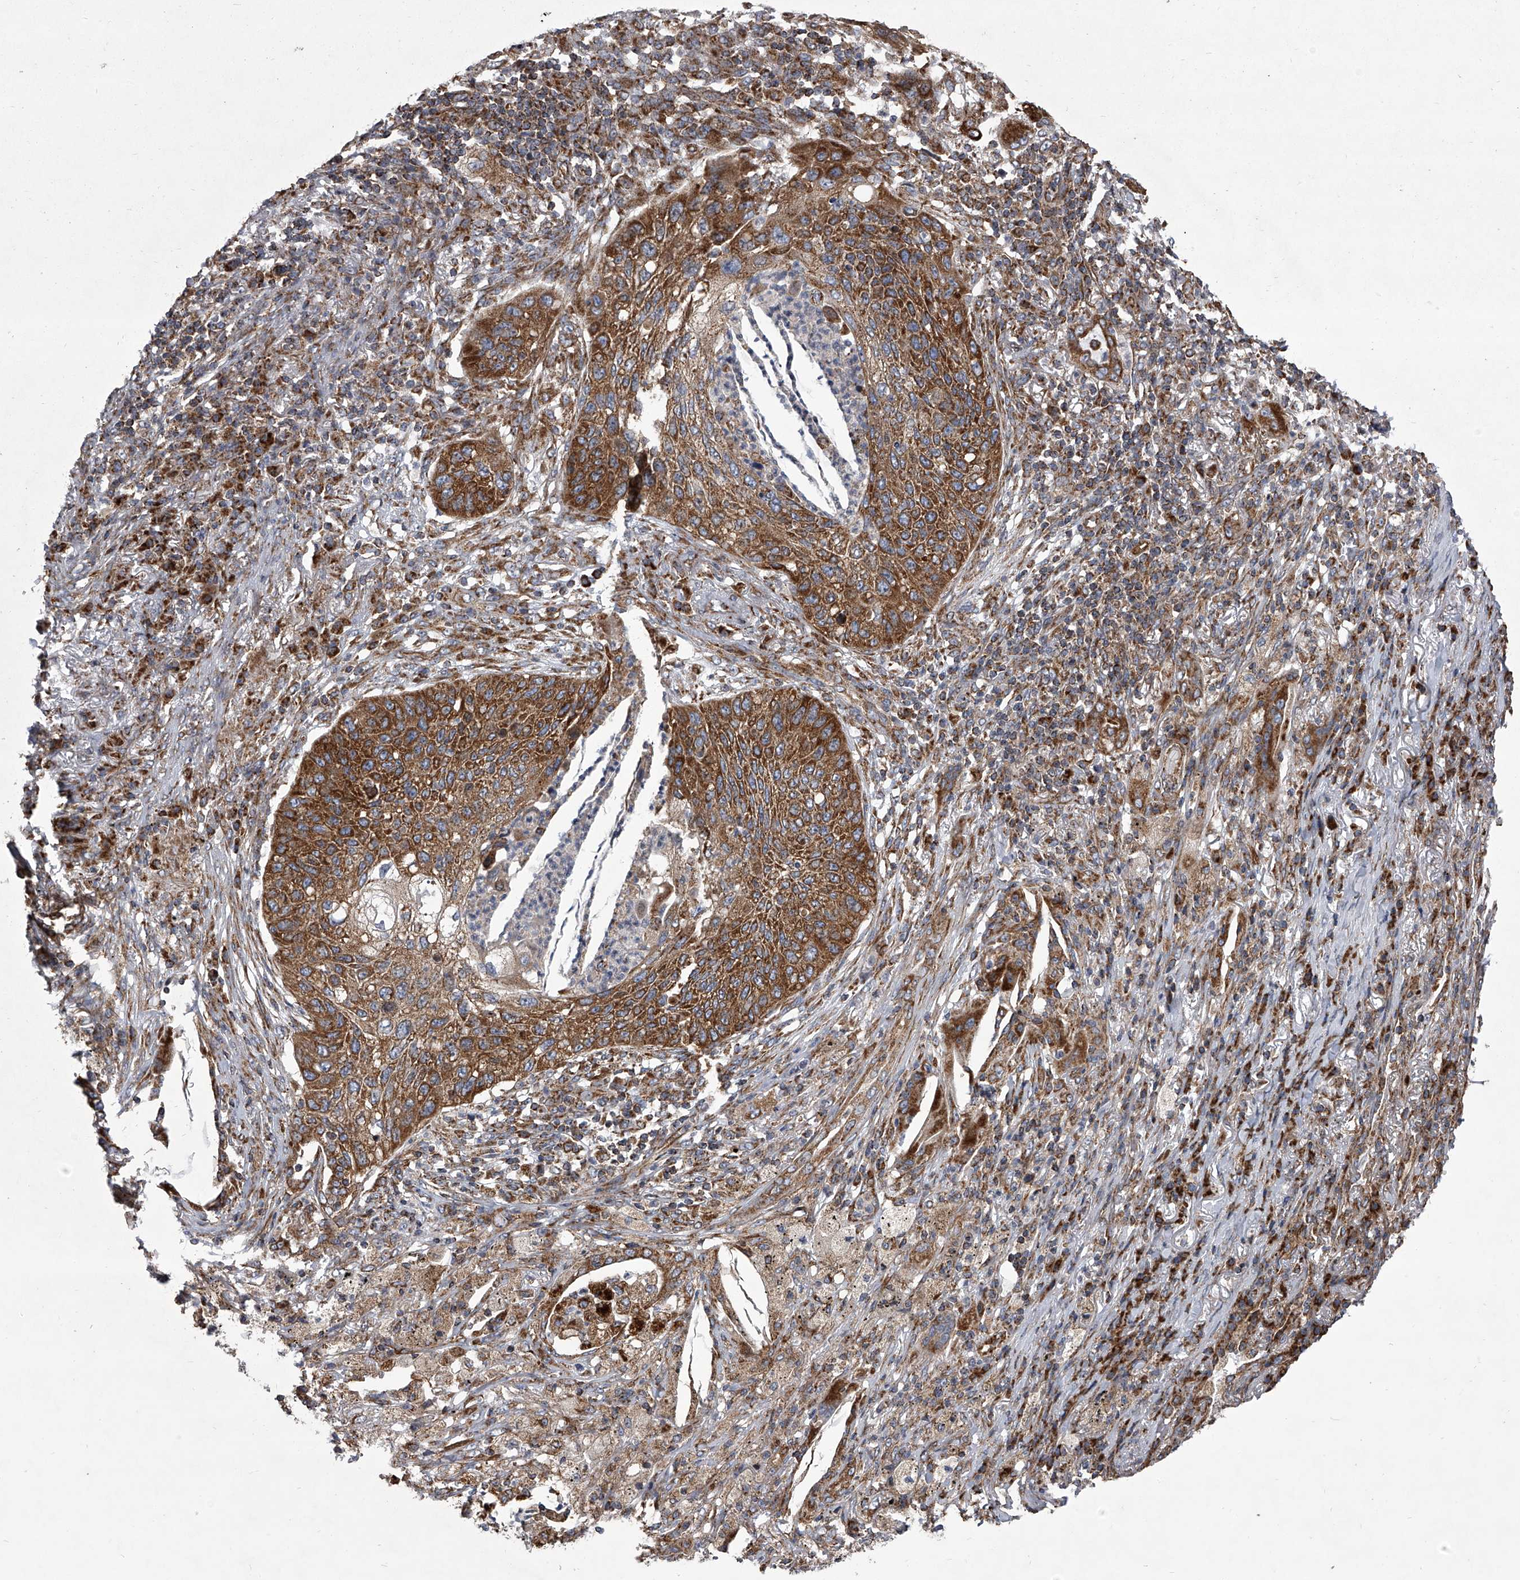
{"staining": {"intensity": "moderate", "quantity": ">75%", "location": "cytoplasmic/membranous"}, "tissue": "lung cancer", "cell_type": "Tumor cells", "image_type": "cancer", "snomed": [{"axis": "morphology", "description": "Squamous cell carcinoma, NOS"}, {"axis": "topography", "description": "Lung"}], "caption": "A medium amount of moderate cytoplasmic/membranous staining is identified in about >75% of tumor cells in lung cancer (squamous cell carcinoma) tissue. (DAB IHC with brightfield microscopy, high magnification).", "gene": "ZC3H15", "patient": {"sex": "female", "age": 63}}